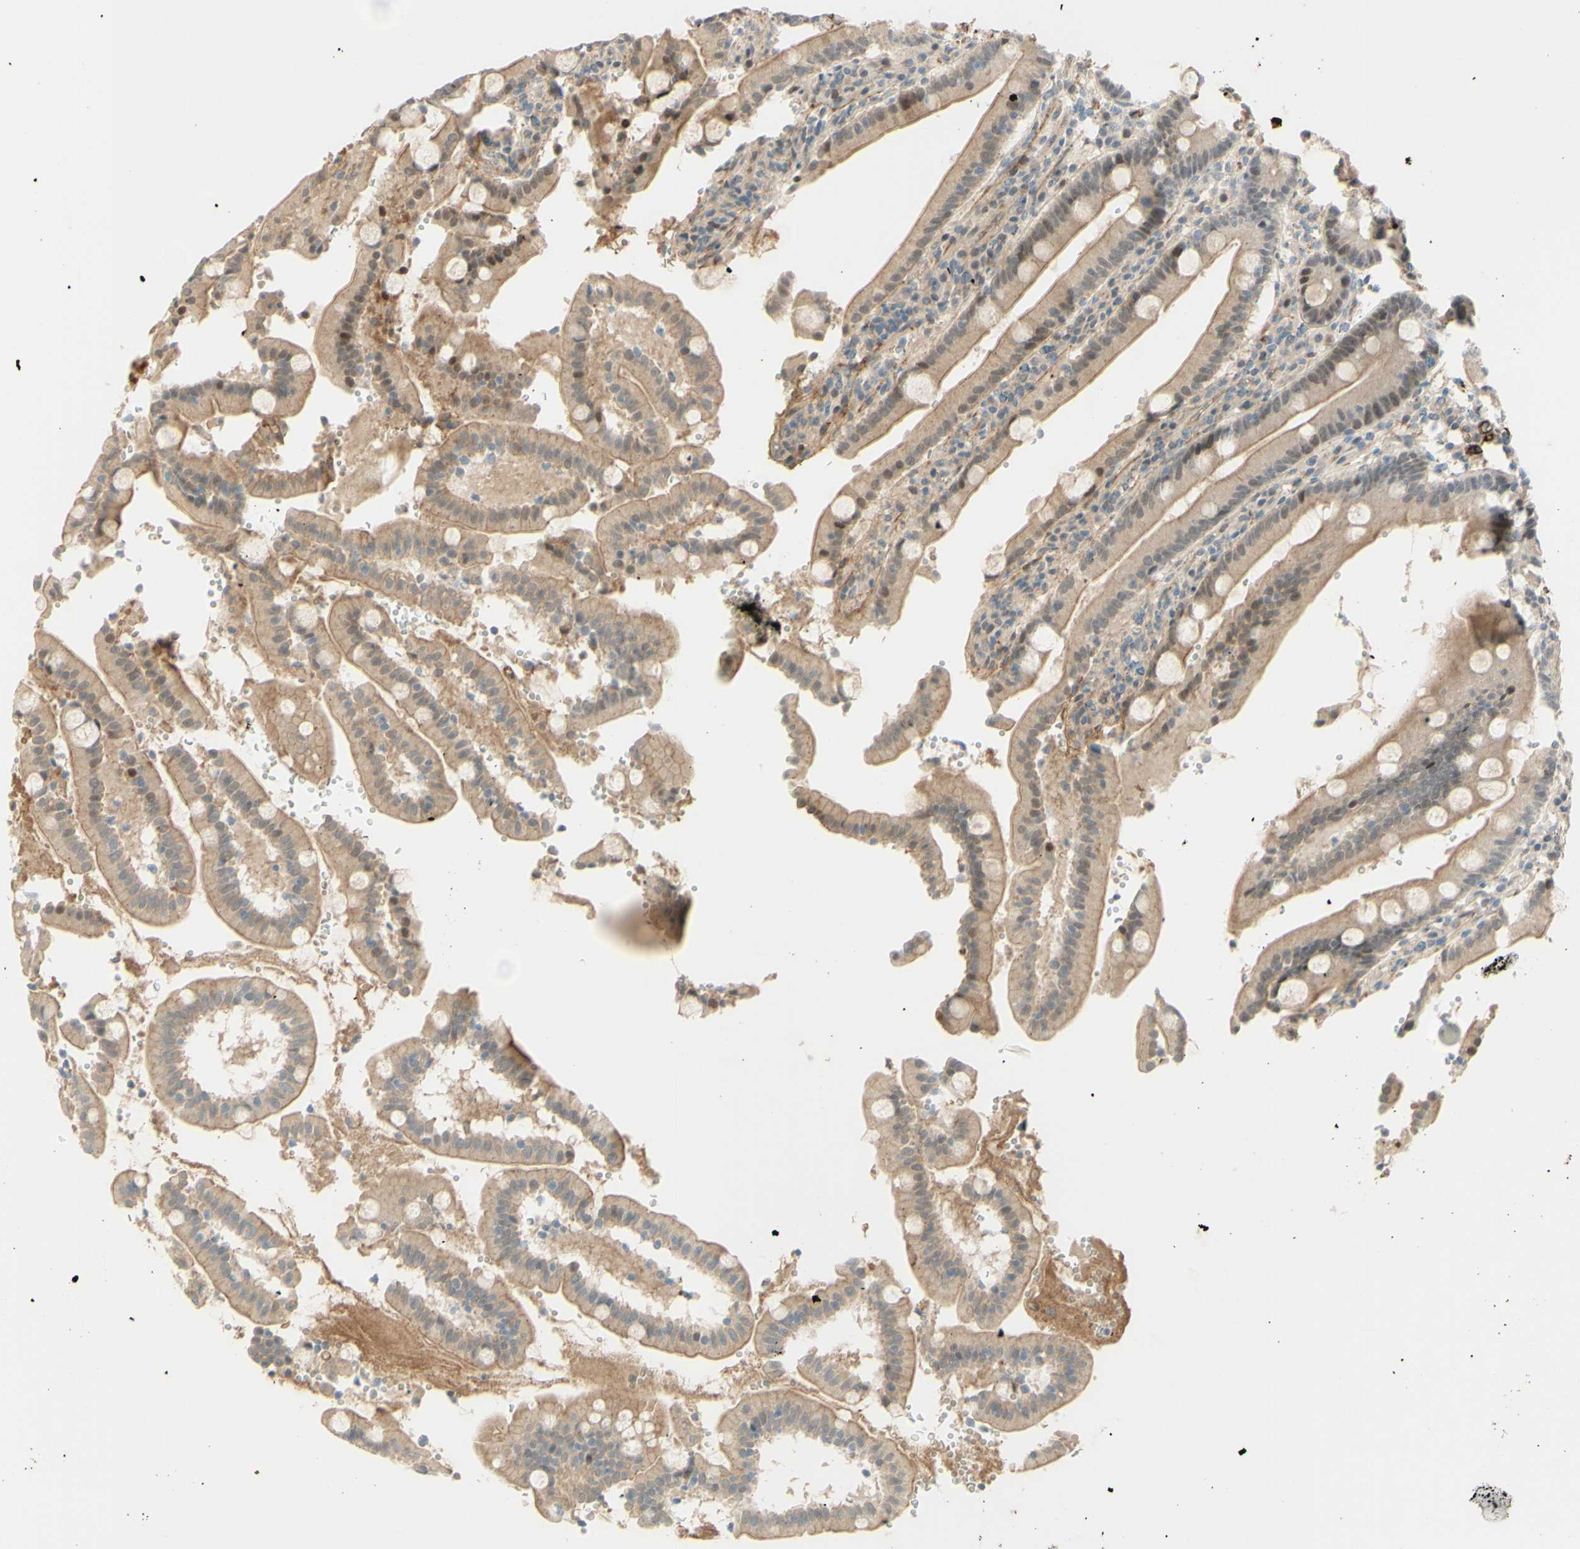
{"staining": {"intensity": "moderate", "quantity": ">75%", "location": "cytoplasmic/membranous,nuclear"}, "tissue": "duodenum", "cell_type": "Glandular cells", "image_type": "normal", "snomed": [{"axis": "morphology", "description": "Normal tissue, NOS"}, {"axis": "topography", "description": "Small intestine, NOS"}], "caption": "Immunohistochemistry (IHC) micrograph of benign duodenum stained for a protein (brown), which displays medium levels of moderate cytoplasmic/membranous,nuclear staining in about >75% of glandular cells.", "gene": "ANGPT2", "patient": {"sex": "female", "age": 71}}